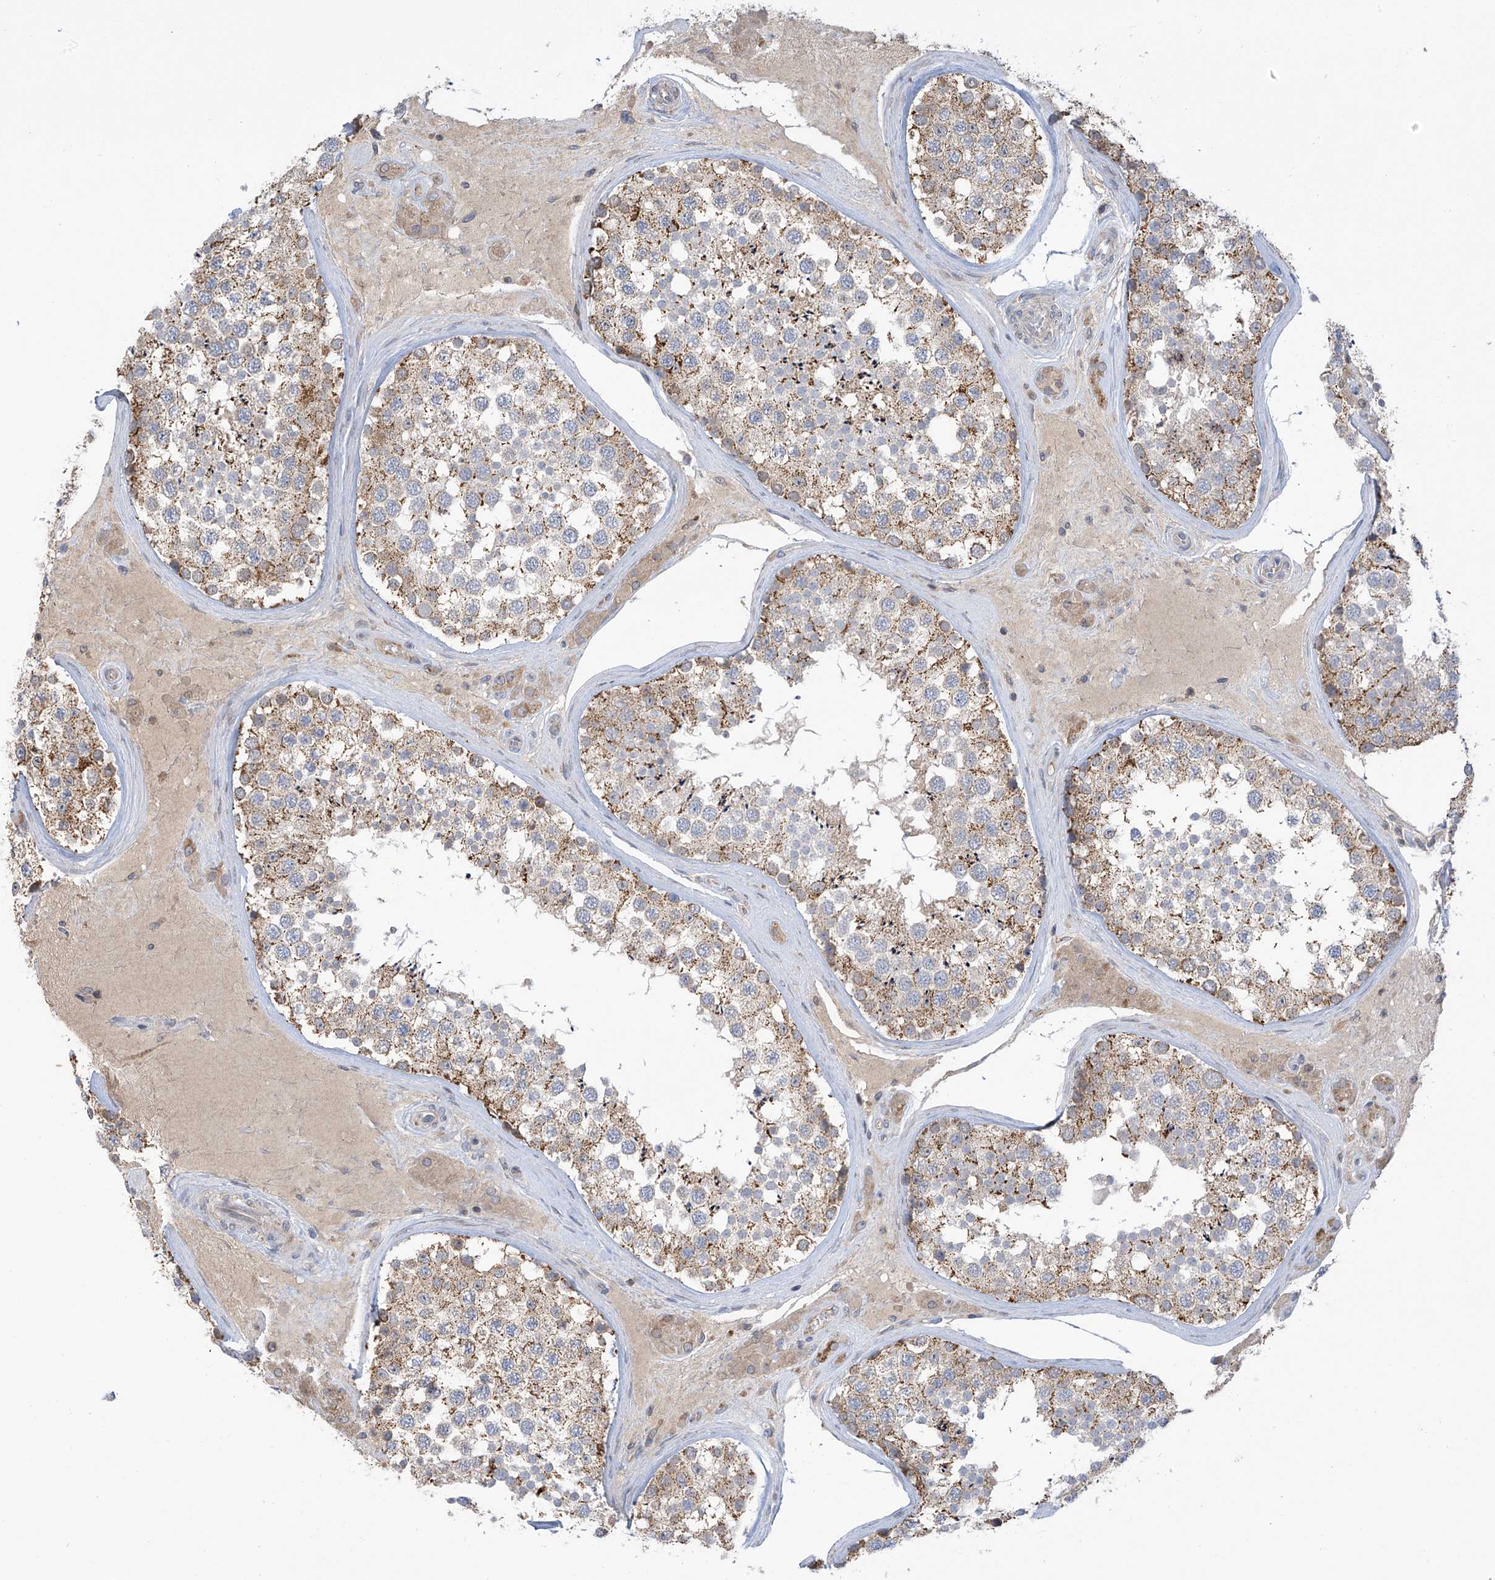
{"staining": {"intensity": "strong", "quantity": ">75%", "location": "cytoplasmic/membranous"}, "tissue": "testis", "cell_type": "Cells in seminiferous ducts", "image_type": "normal", "snomed": [{"axis": "morphology", "description": "Normal tissue, NOS"}, {"axis": "topography", "description": "Testis"}], "caption": "Testis stained with immunohistochemistry (IHC) exhibits strong cytoplasmic/membranous expression in about >75% of cells in seminiferous ducts. (DAB (3,3'-diaminobenzidine) IHC with brightfield microscopy, high magnification).", "gene": "SCGB1D2", "patient": {"sex": "male", "age": 46}}